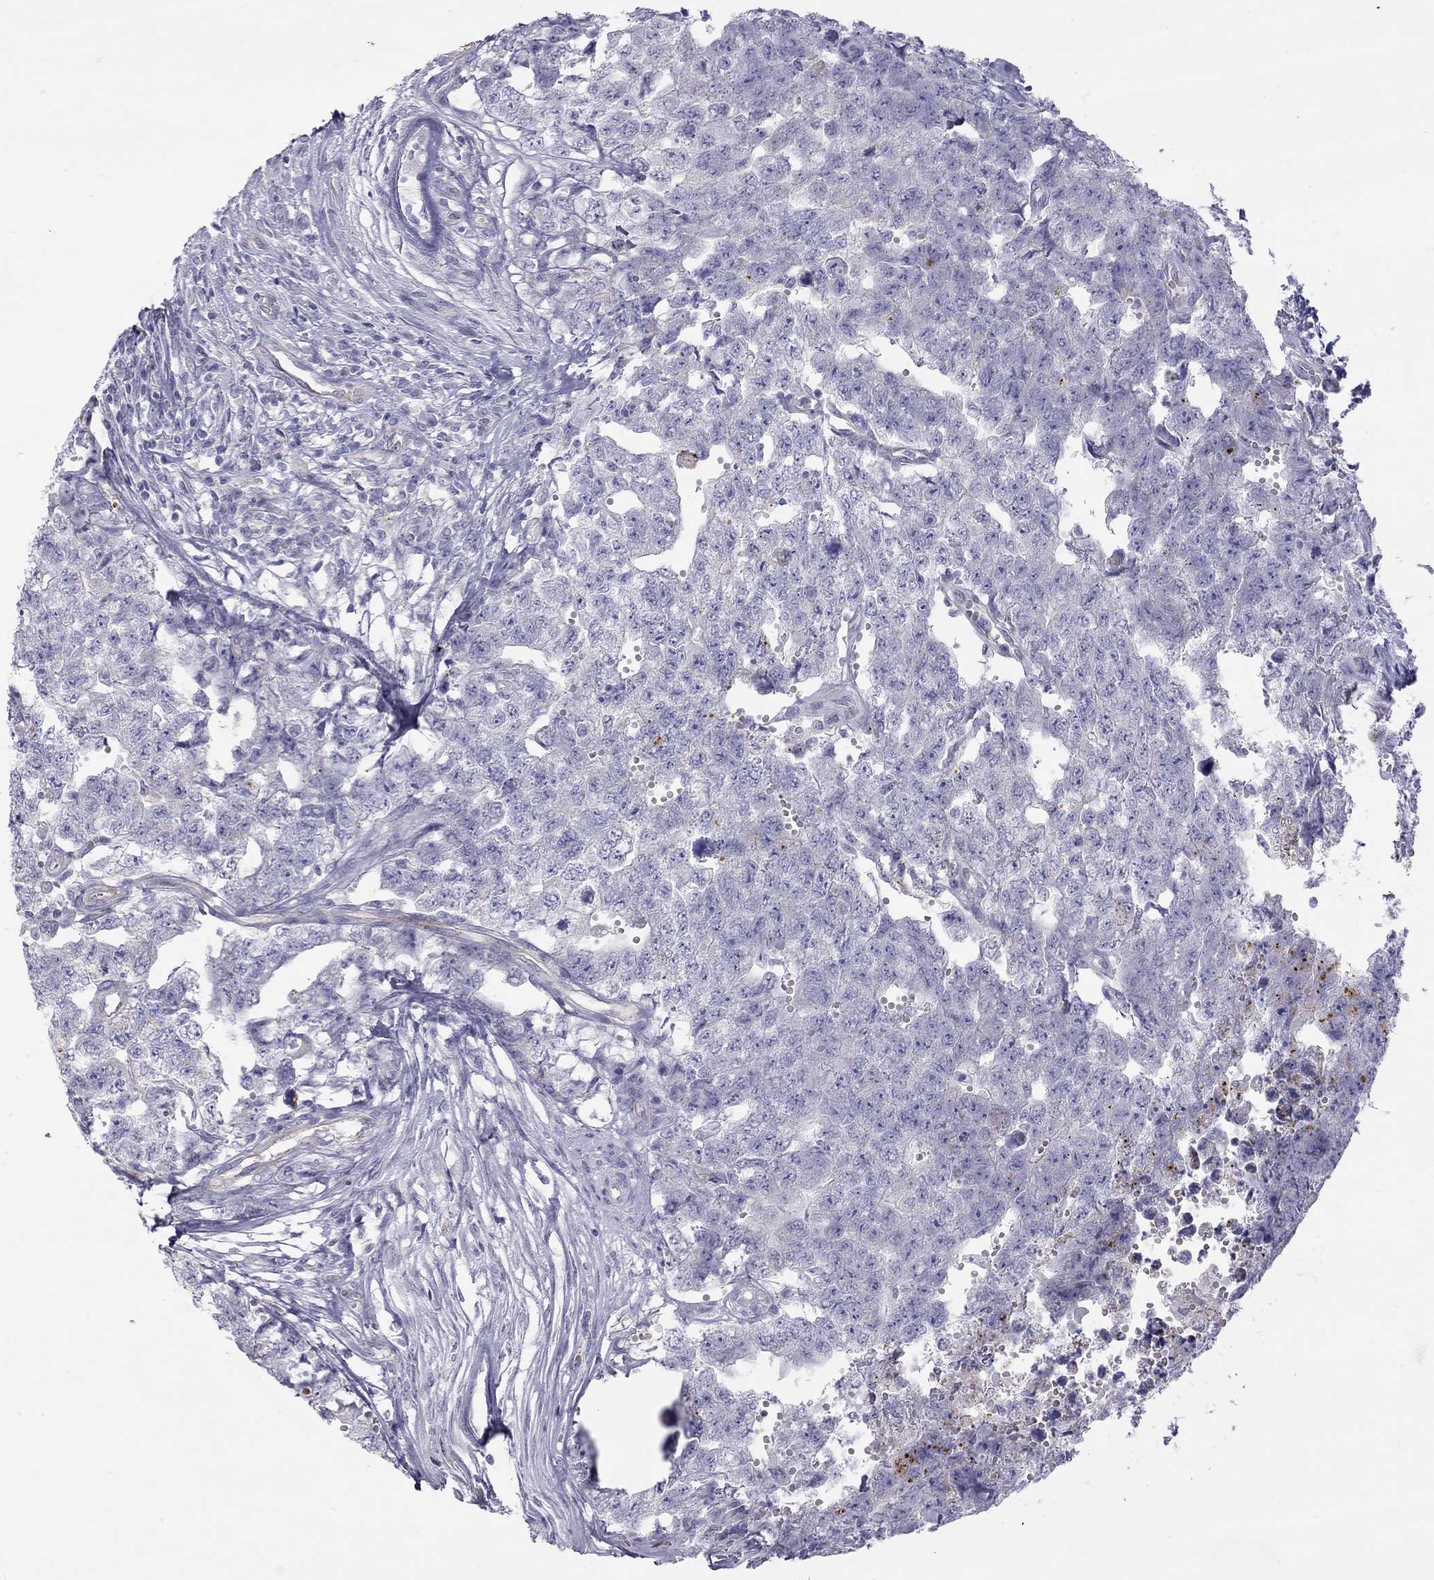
{"staining": {"intensity": "negative", "quantity": "none", "location": "none"}, "tissue": "testis cancer", "cell_type": "Tumor cells", "image_type": "cancer", "snomed": [{"axis": "morphology", "description": "Seminoma, NOS"}, {"axis": "morphology", "description": "Carcinoma, Embryonal, NOS"}, {"axis": "topography", "description": "Testis"}], "caption": "This is an IHC image of testis seminoma. There is no expression in tumor cells.", "gene": "TDRD6", "patient": {"sex": "male", "age": 22}}